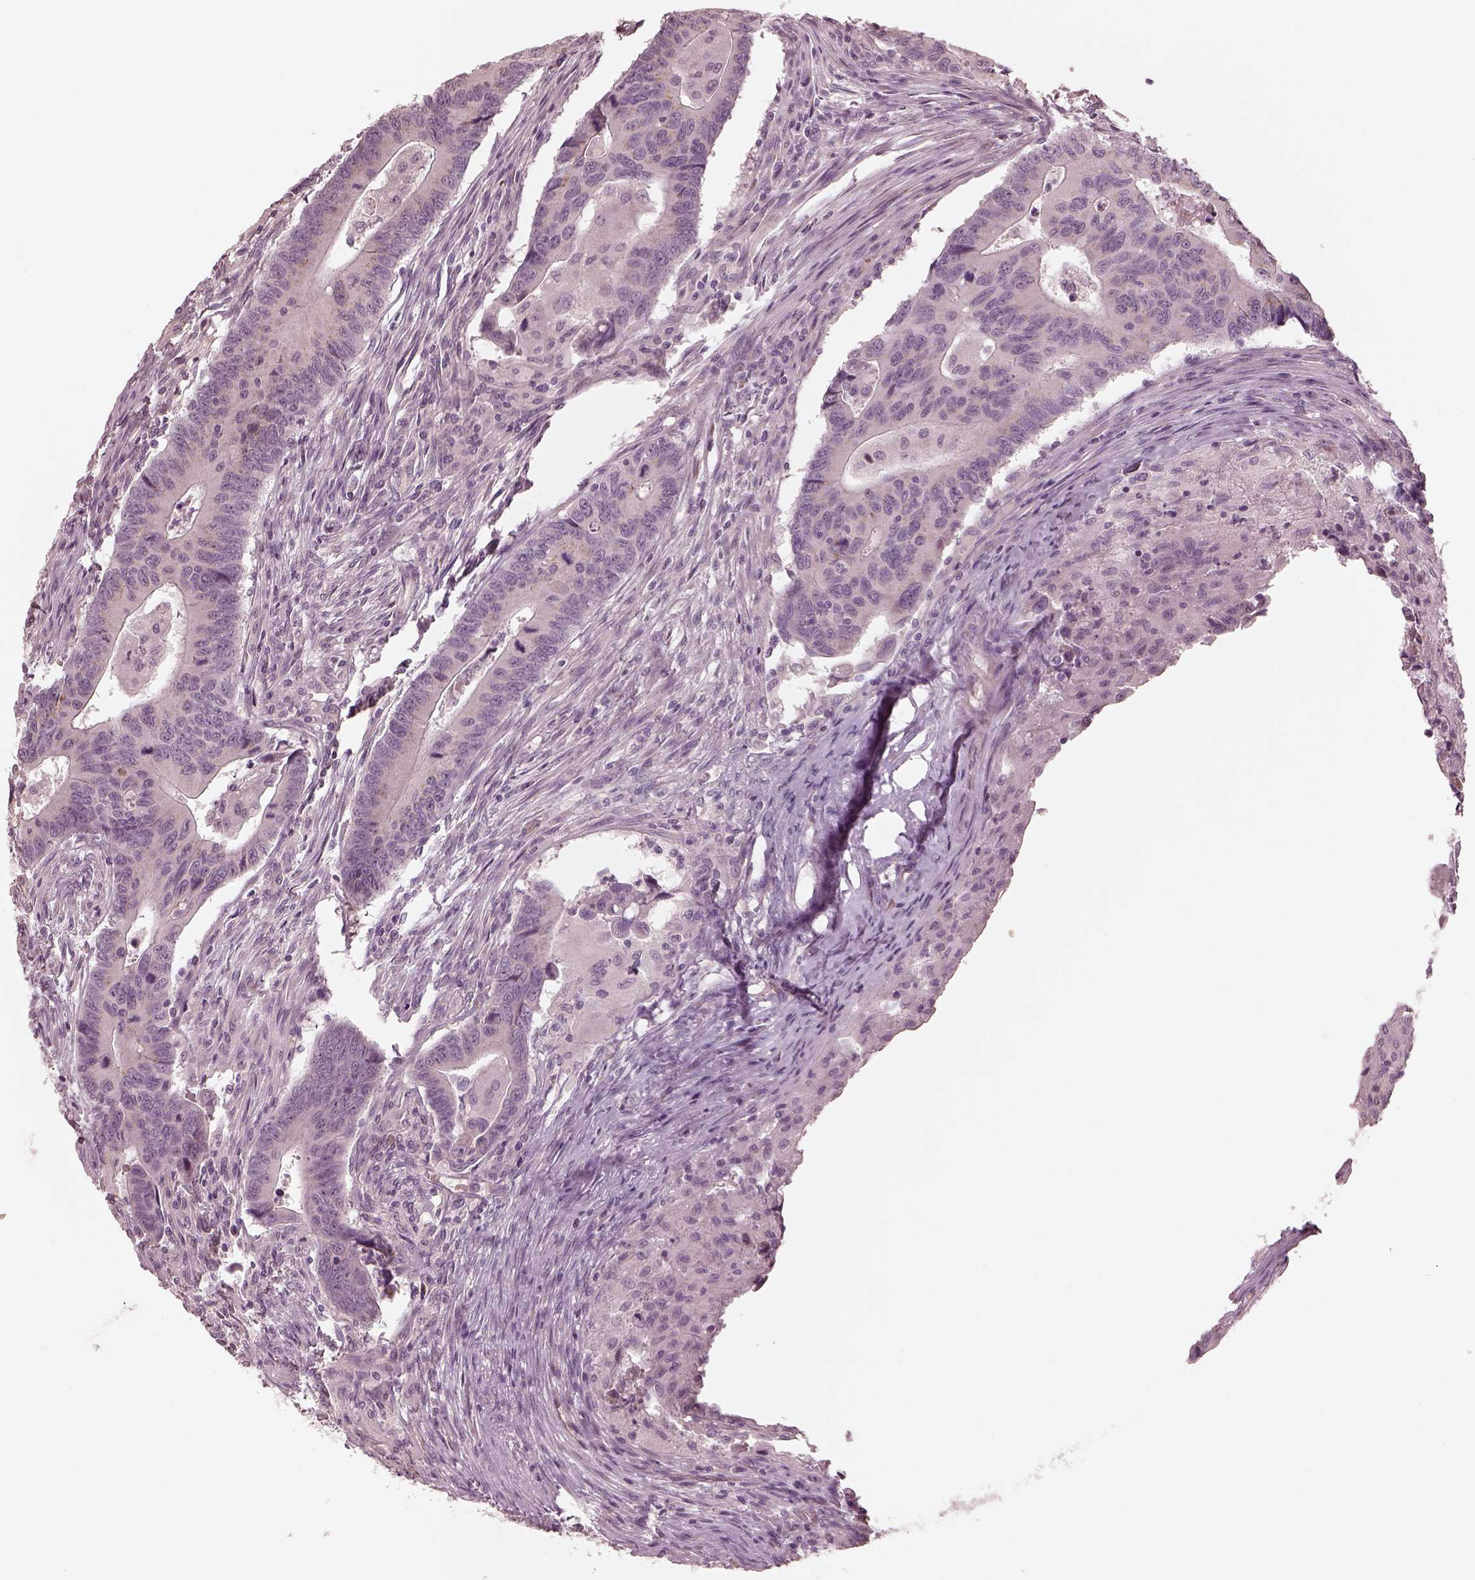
{"staining": {"intensity": "negative", "quantity": "none", "location": "none"}, "tissue": "colorectal cancer", "cell_type": "Tumor cells", "image_type": "cancer", "snomed": [{"axis": "morphology", "description": "Adenocarcinoma, NOS"}, {"axis": "topography", "description": "Rectum"}], "caption": "This is an IHC micrograph of adenocarcinoma (colorectal). There is no expression in tumor cells.", "gene": "ANKLE1", "patient": {"sex": "male", "age": 67}}